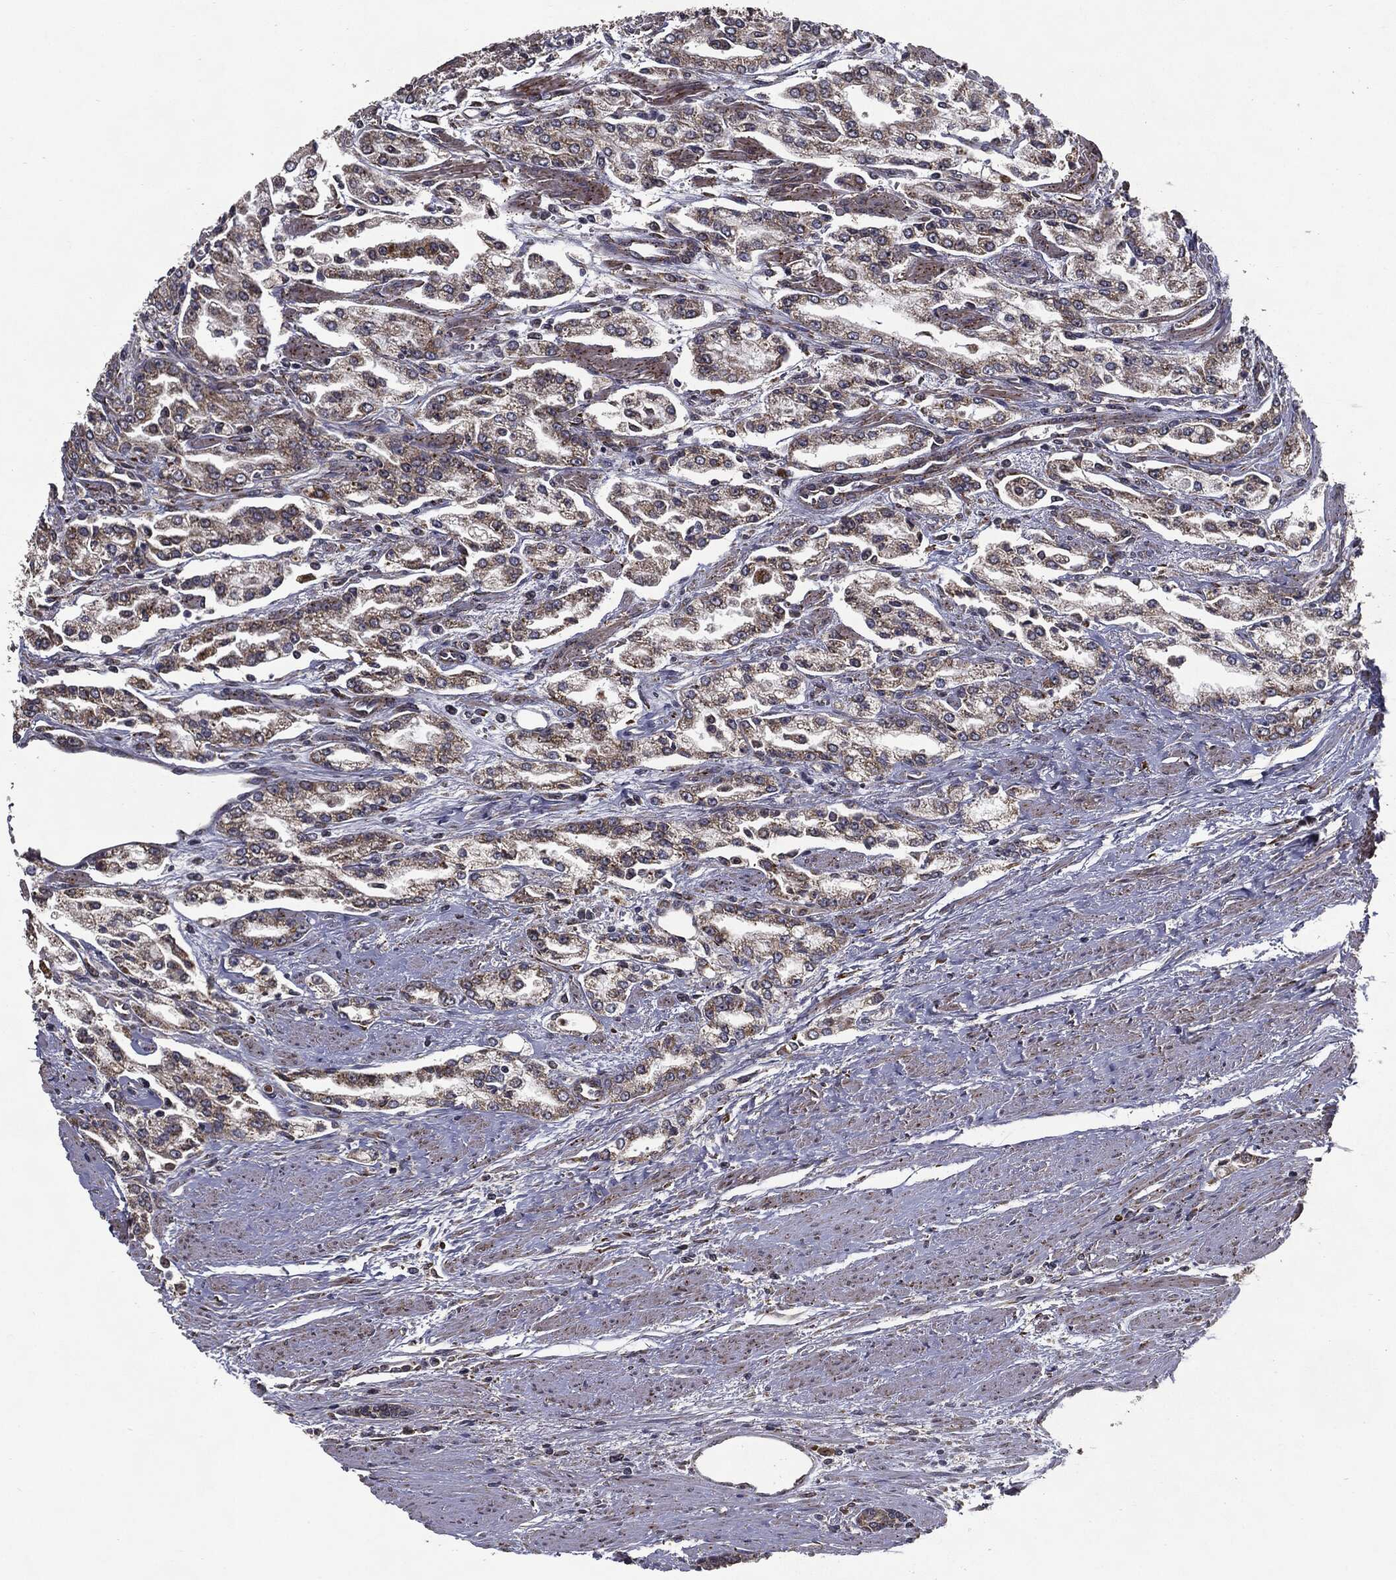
{"staining": {"intensity": "moderate", "quantity": "25%-75%", "location": "cytoplasmic/membranous"}, "tissue": "prostate cancer", "cell_type": "Tumor cells", "image_type": "cancer", "snomed": [{"axis": "morphology", "description": "Adenocarcinoma, Medium grade"}, {"axis": "topography", "description": "Prostate"}], "caption": "DAB (3,3'-diaminobenzidine) immunohistochemical staining of prostate cancer (medium-grade adenocarcinoma) displays moderate cytoplasmic/membranous protein positivity in approximately 25%-75% of tumor cells.", "gene": "HDAC5", "patient": {"sex": "male", "age": 71}}